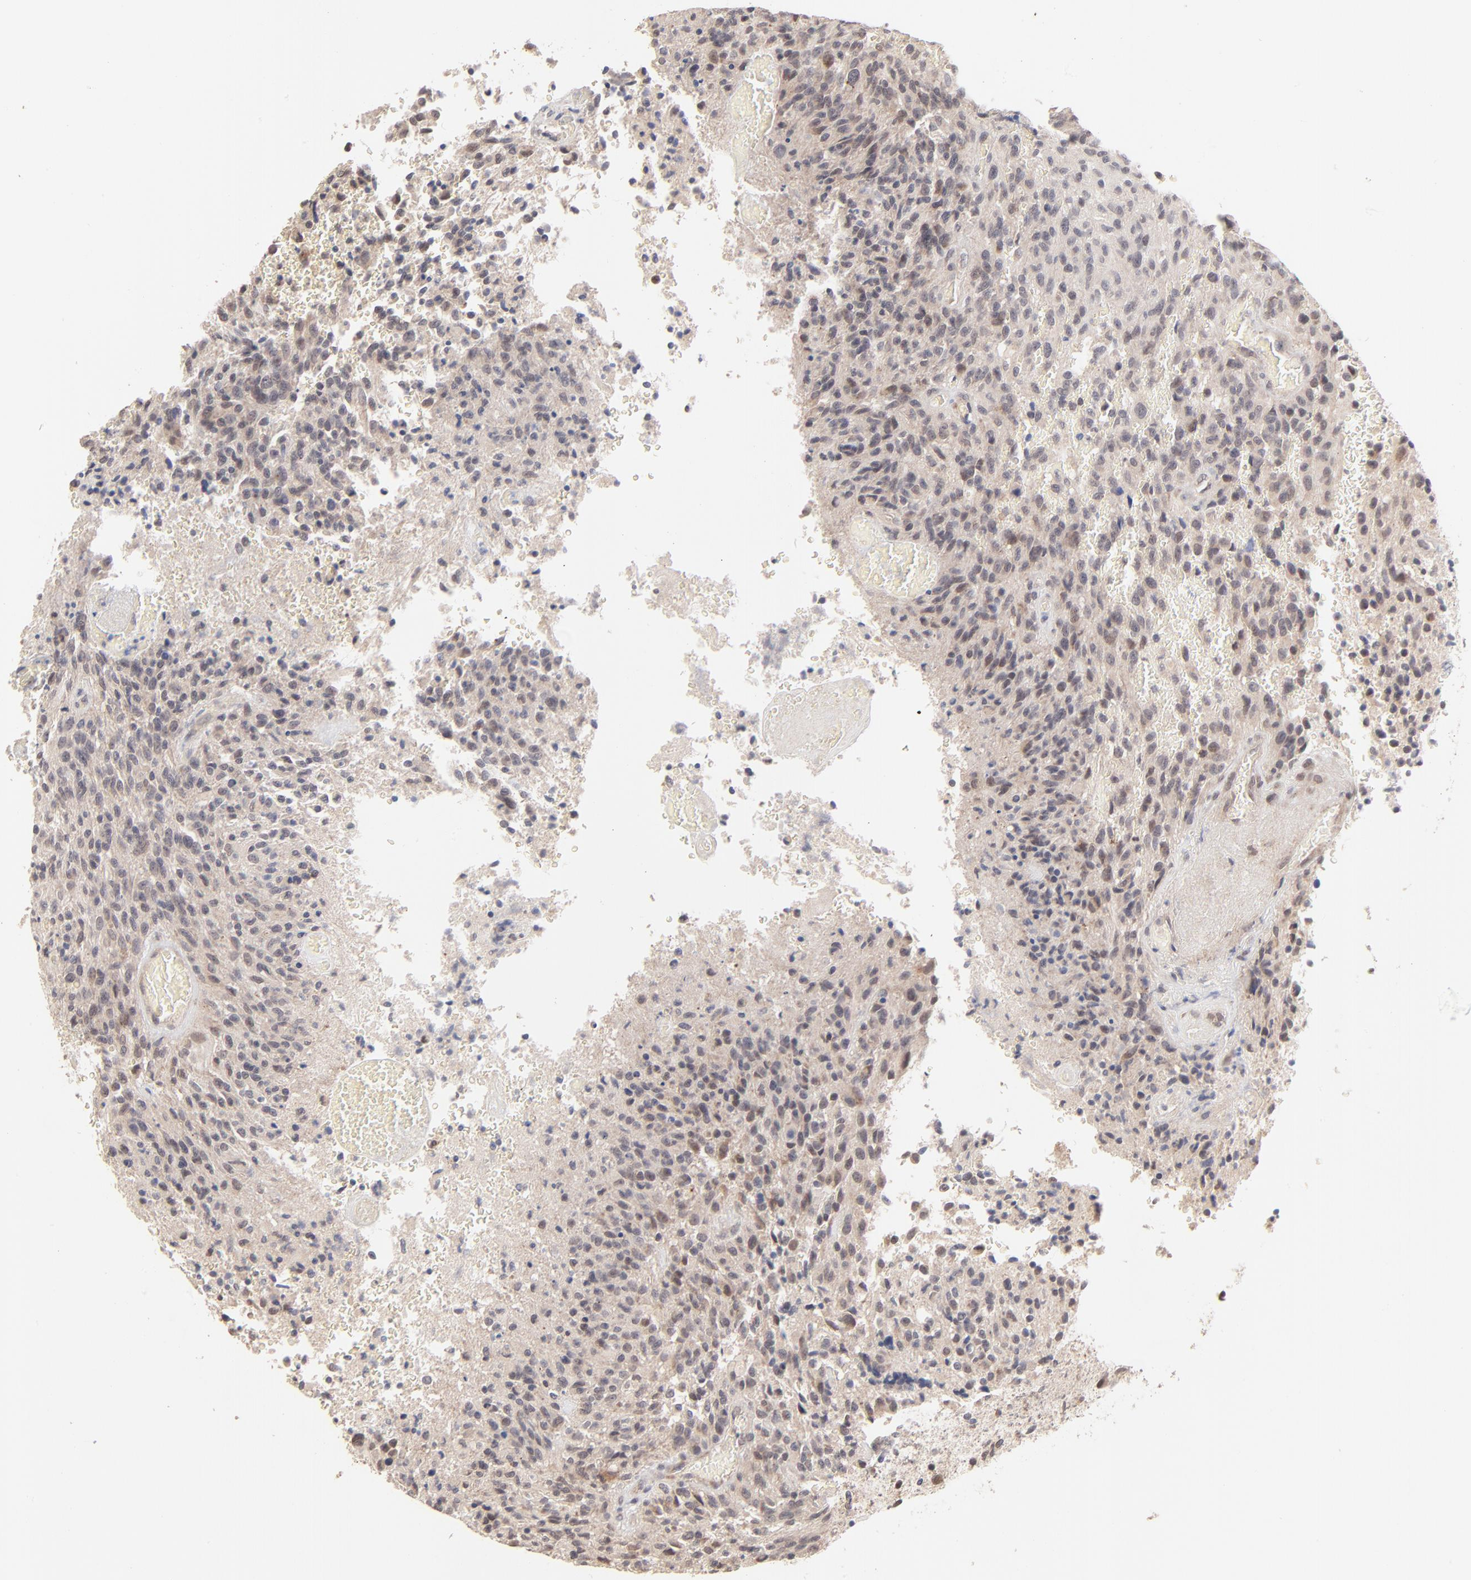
{"staining": {"intensity": "weak", "quantity": "<25%", "location": "cytoplasmic/membranous,nuclear"}, "tissue": "glioma", "cell_type": "Tumor cells", "image_type": "cancer", "snomed": [{"axis": "morphology", "description": "Normal tissue, NOS"}, {"axis": "morphology", "description": "Glioma, malignant, High grade"}, {"axis": "topography", "description": "Cerebral cortex"}], "caption": "Image shows no significant protein expression in tumor cells of glioma.", "gene": "MSL2", "patient": {"sex": "male", "age": 56}}